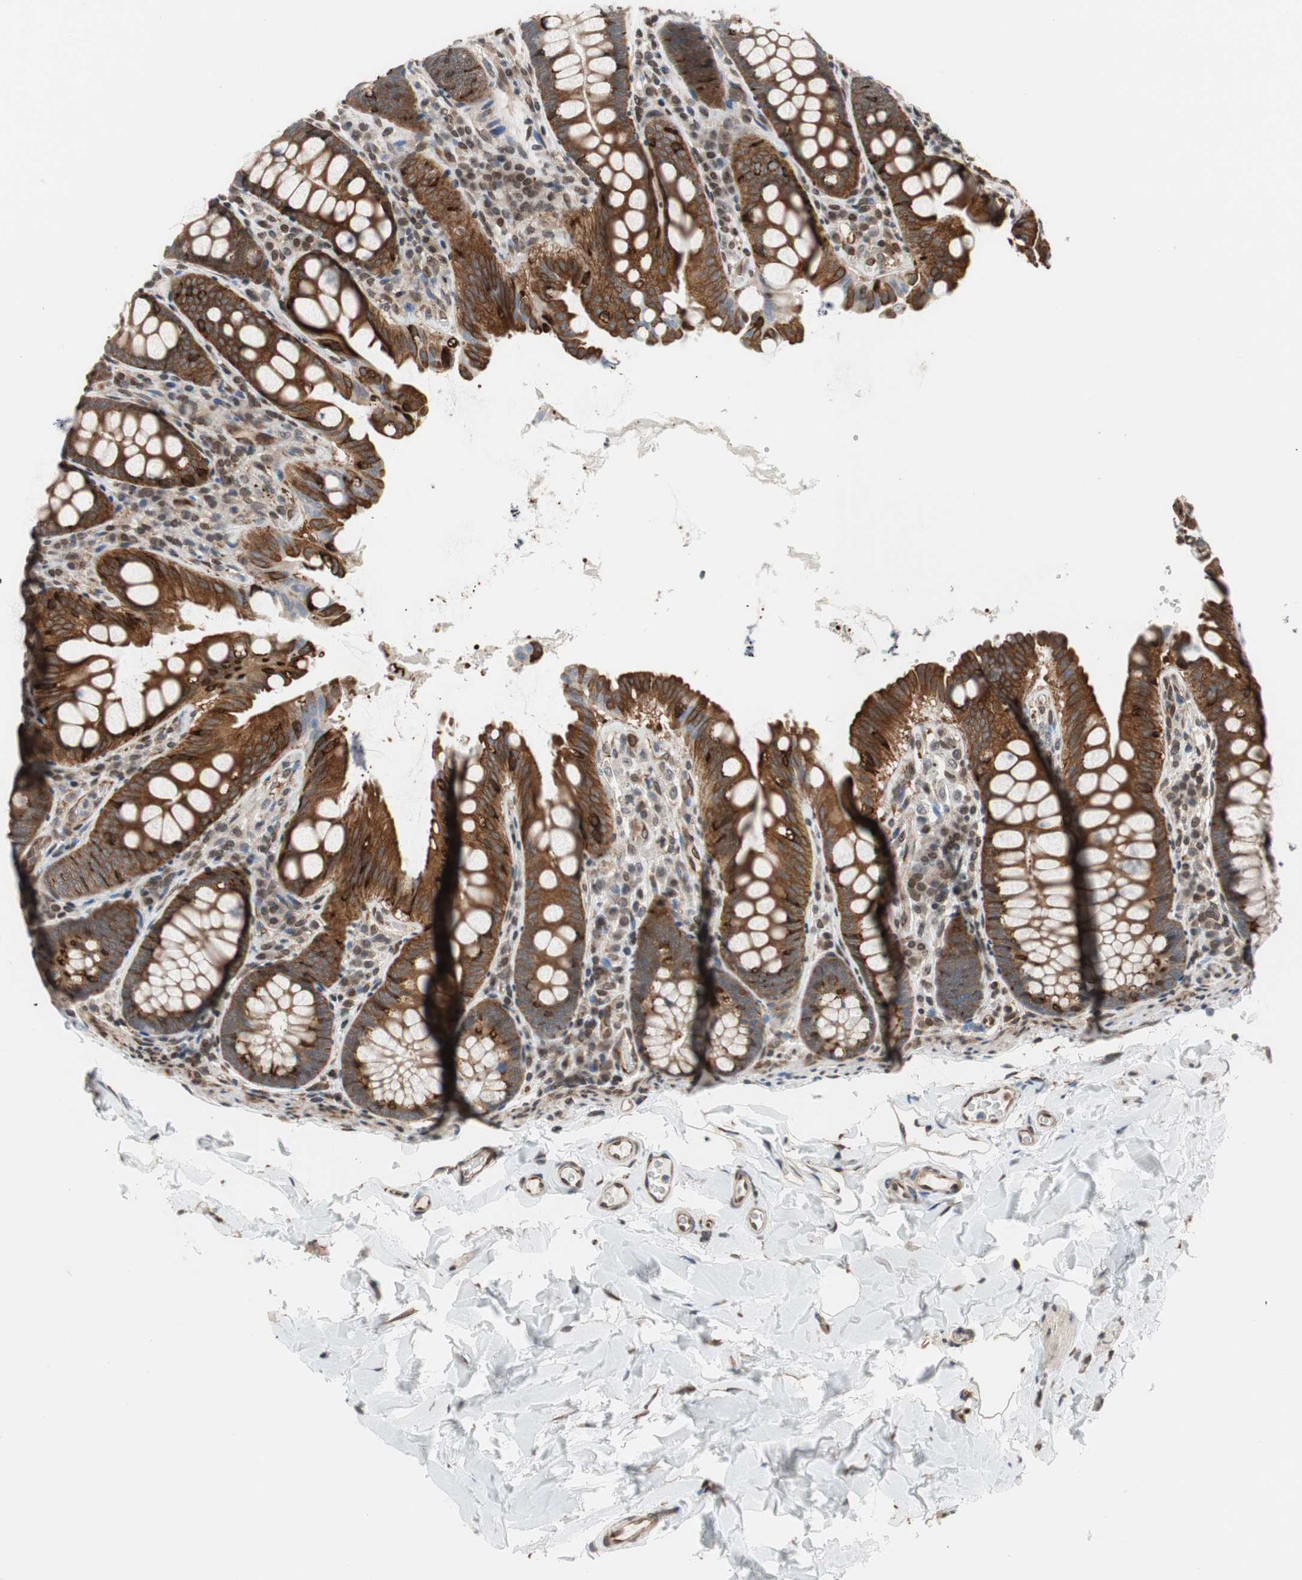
{"staining": {"intensity": "moderate", "quantity": ">75%", "location": "cytoplasmic/membranous,nuclear"}, "tissue": "colon", "cell_type": "Endothelial cells", "image_type": "normal", "snomed": [{"axis": "morphology", "description": "Normal tissue, NOS"}, {"axis": "topography", "description": "Colon"}], "caption": "Benign colon reveals moderate cytoplasmic/membranous,nuclear expression in about >75% of endothelial cells, visualized by immunohistochemistry.", "gene": "ZNF512B", "patient": {"sex": "female", "age": 61}}